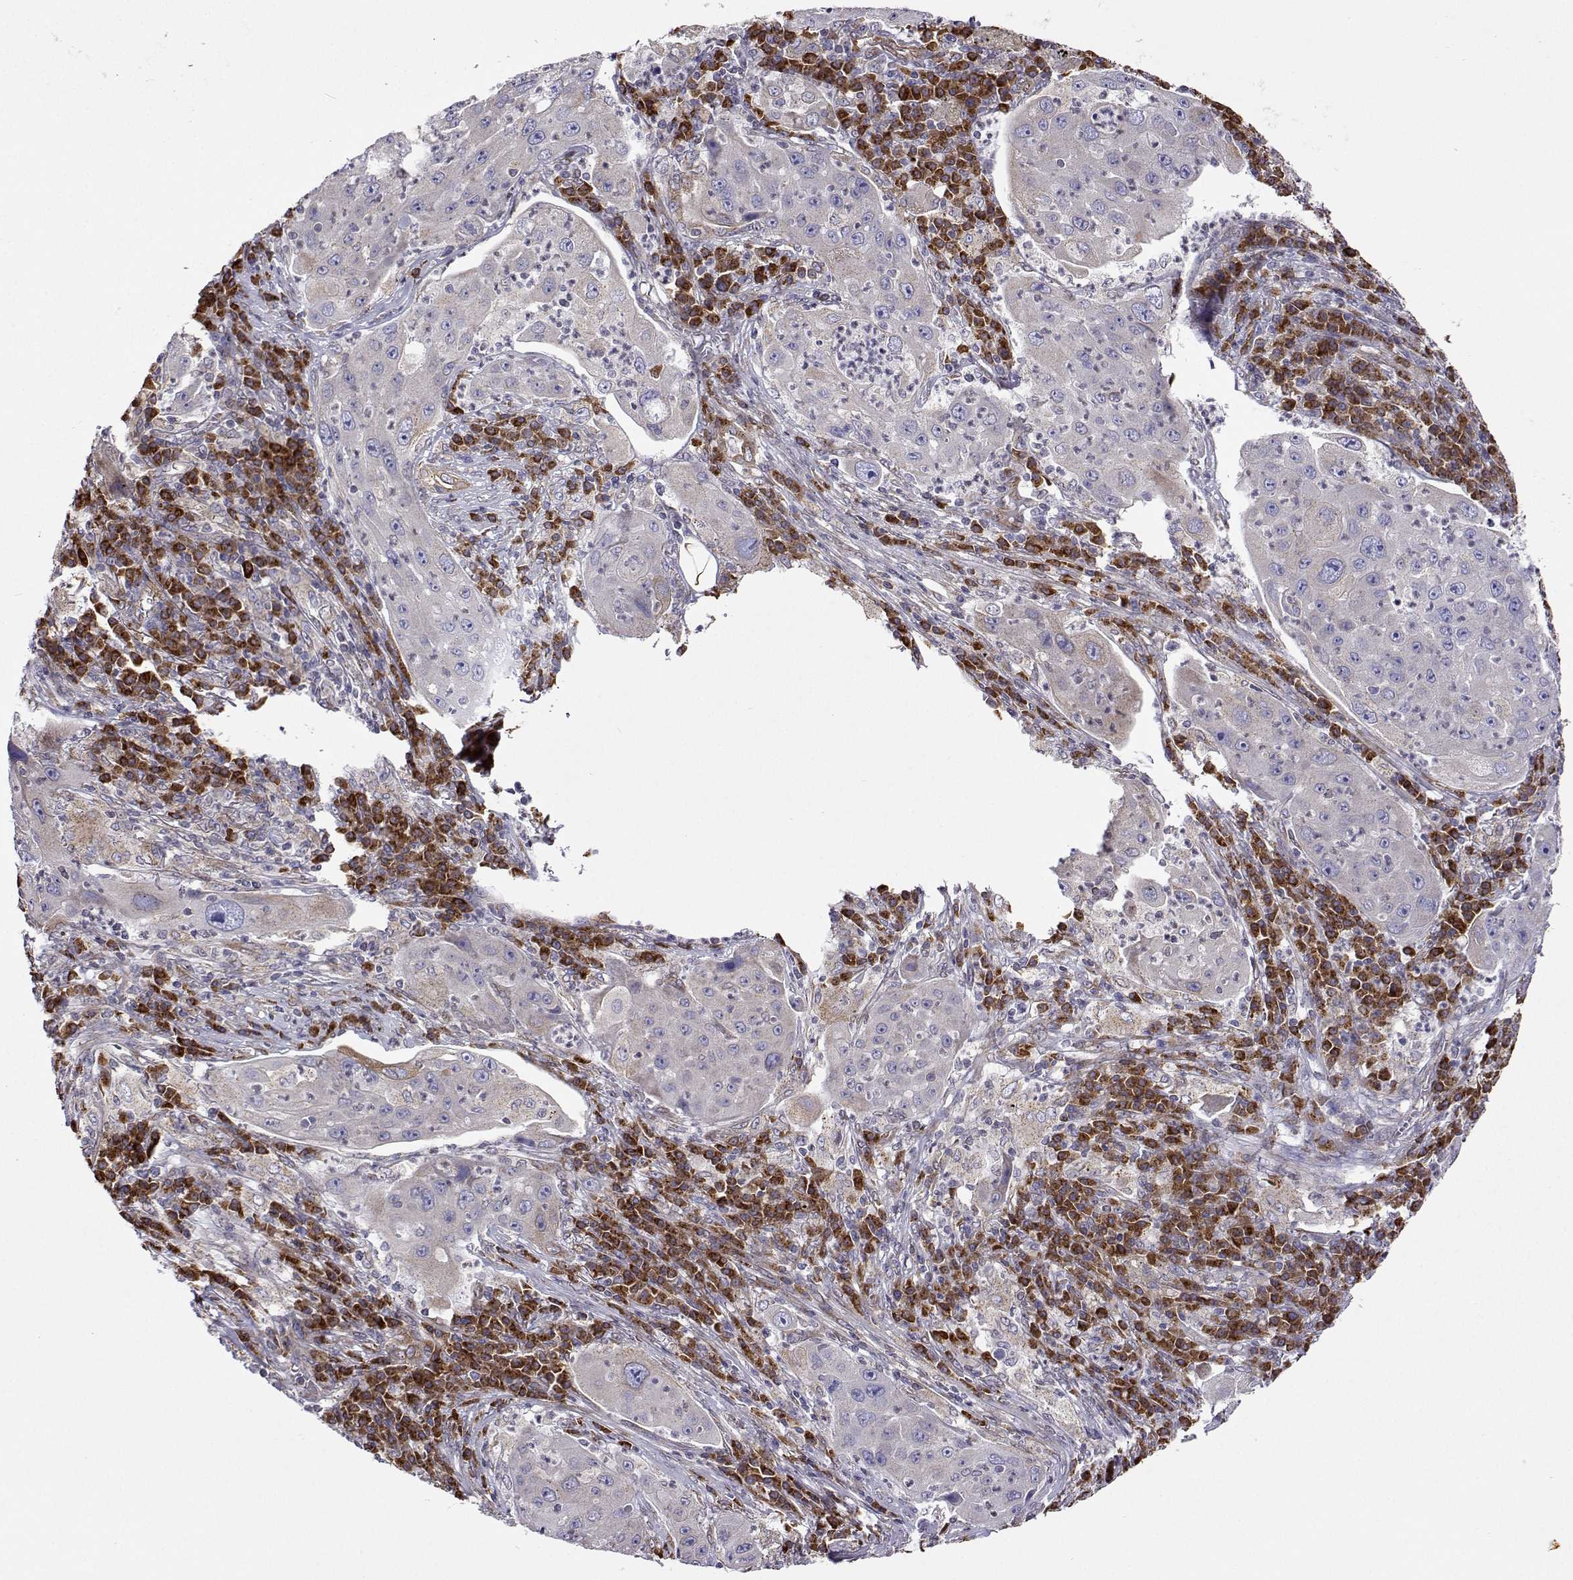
{"staining": {"intensity": "negative", "quantity": "none", "location": "none"}, "tissue": "lung cancer", "cell_type": "Tumor cells", "image_type": "cancer", "snomed": [{"axis": "morphology", "description": "Squamous cell carcinoma, NOS"}, {"axis": "topography", "description": "Lung"}], "caption": "A high-resolution photomicrograph shows IHC staining of lung squamous cell carcinoma, which exhibits no significant staining in tumor cells.", "gene": "PGRMC2", "patient": {"sex": "female", "age": 59}}